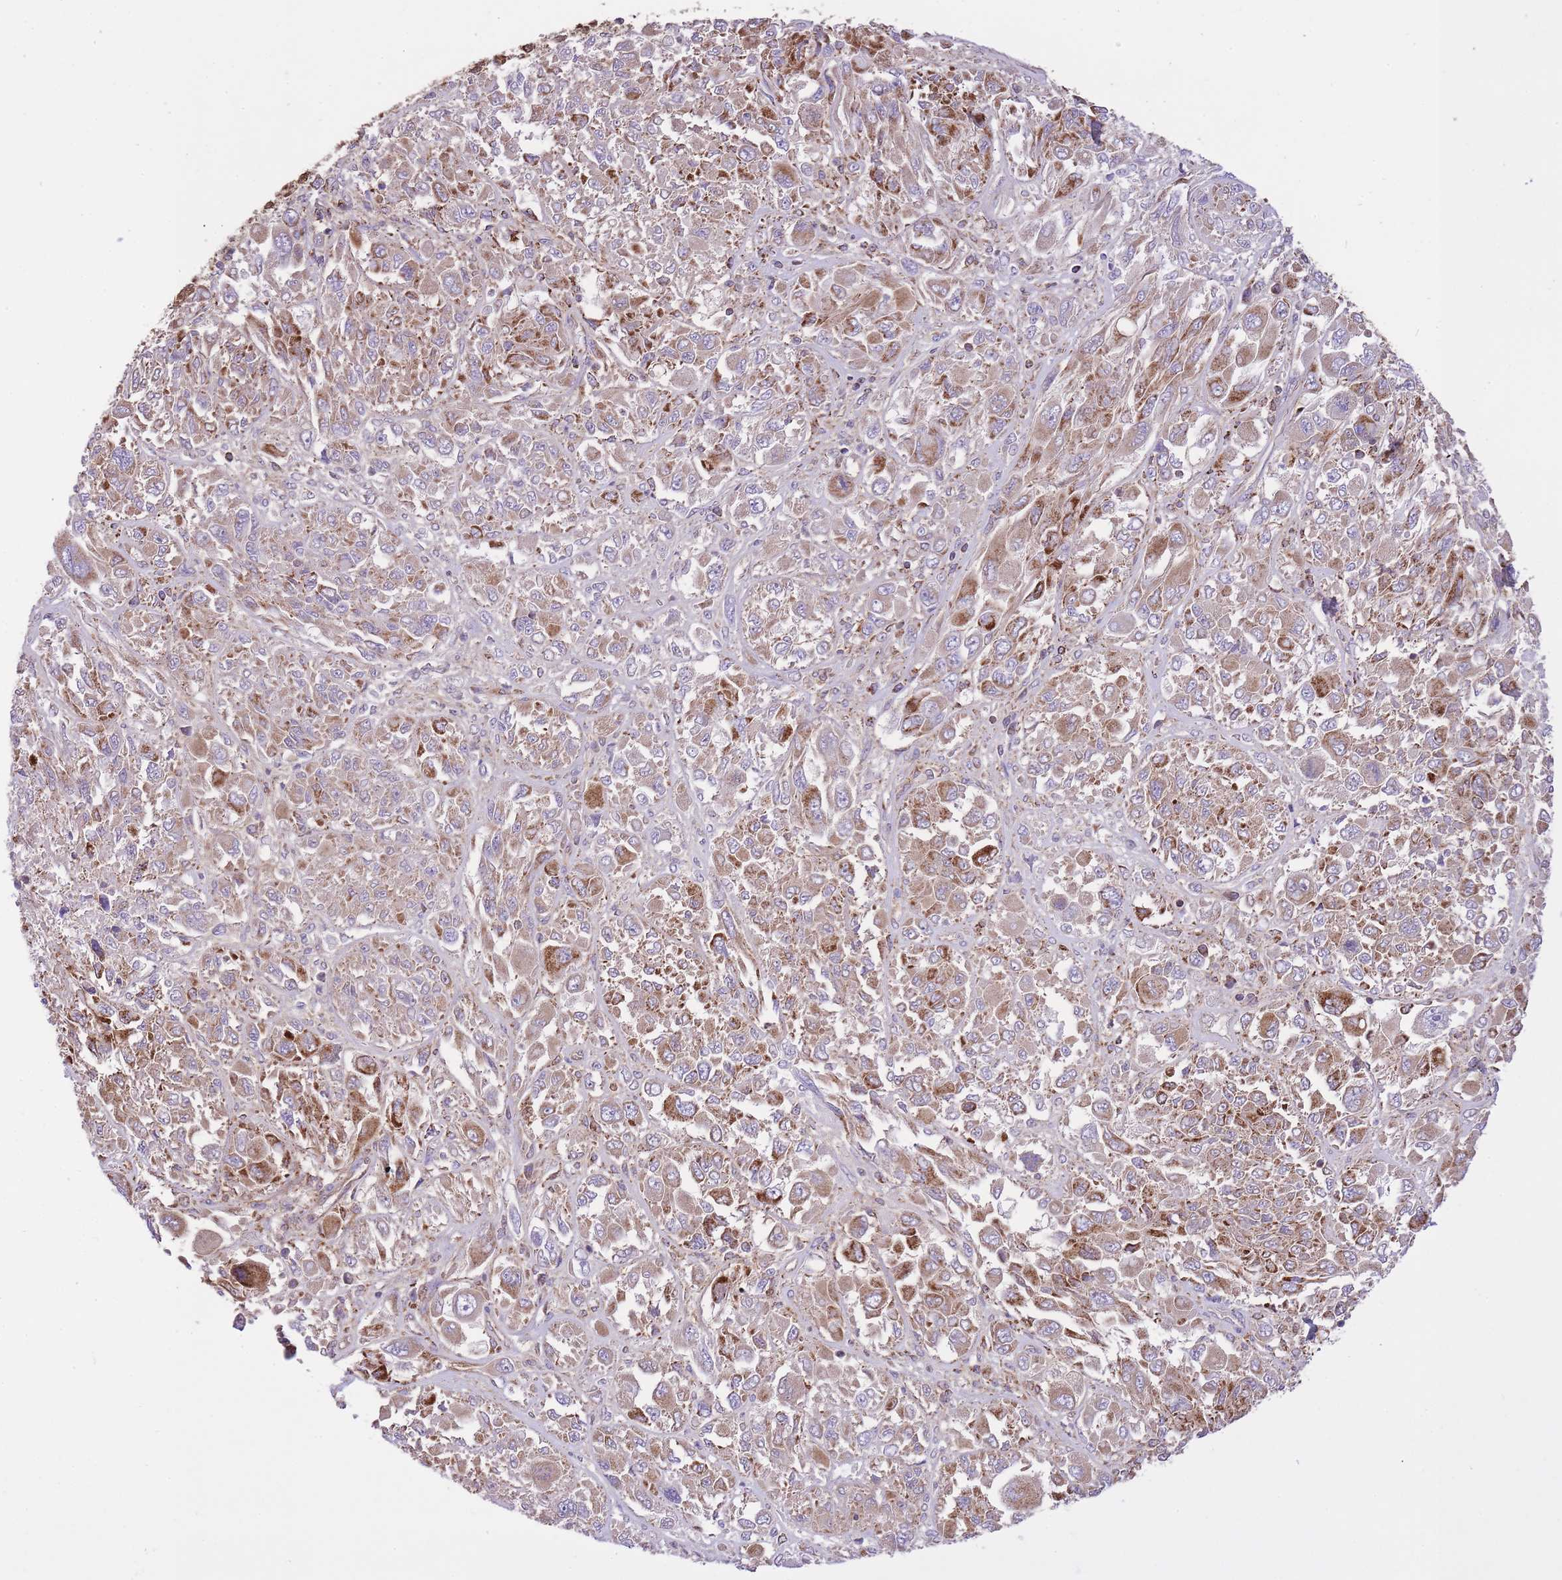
{"staining": {"intensity": "moderate", "quantity": ">75%", "location": "cytoplasmic/membranous"}, "tissue": "melanoma", "cell_type": "Tumor cells", "image_type": "cancer", "snomed": [{"axis": "morphology", "description": "Malignant melanoma, NOS"}, {"axis": "topography", "description": "Skin"}], "caption": "High-magnification brightfield microscopy of melanoma stained with DAB (brown) and counterstained with hematoxylin (blue). tumor cells exhibit moderate cytoplasmic/membranous positivity is appreciated in about>75% of cells.", "gene": "ST3GAL3", "patient": {"sex": "female", "age": 91}}